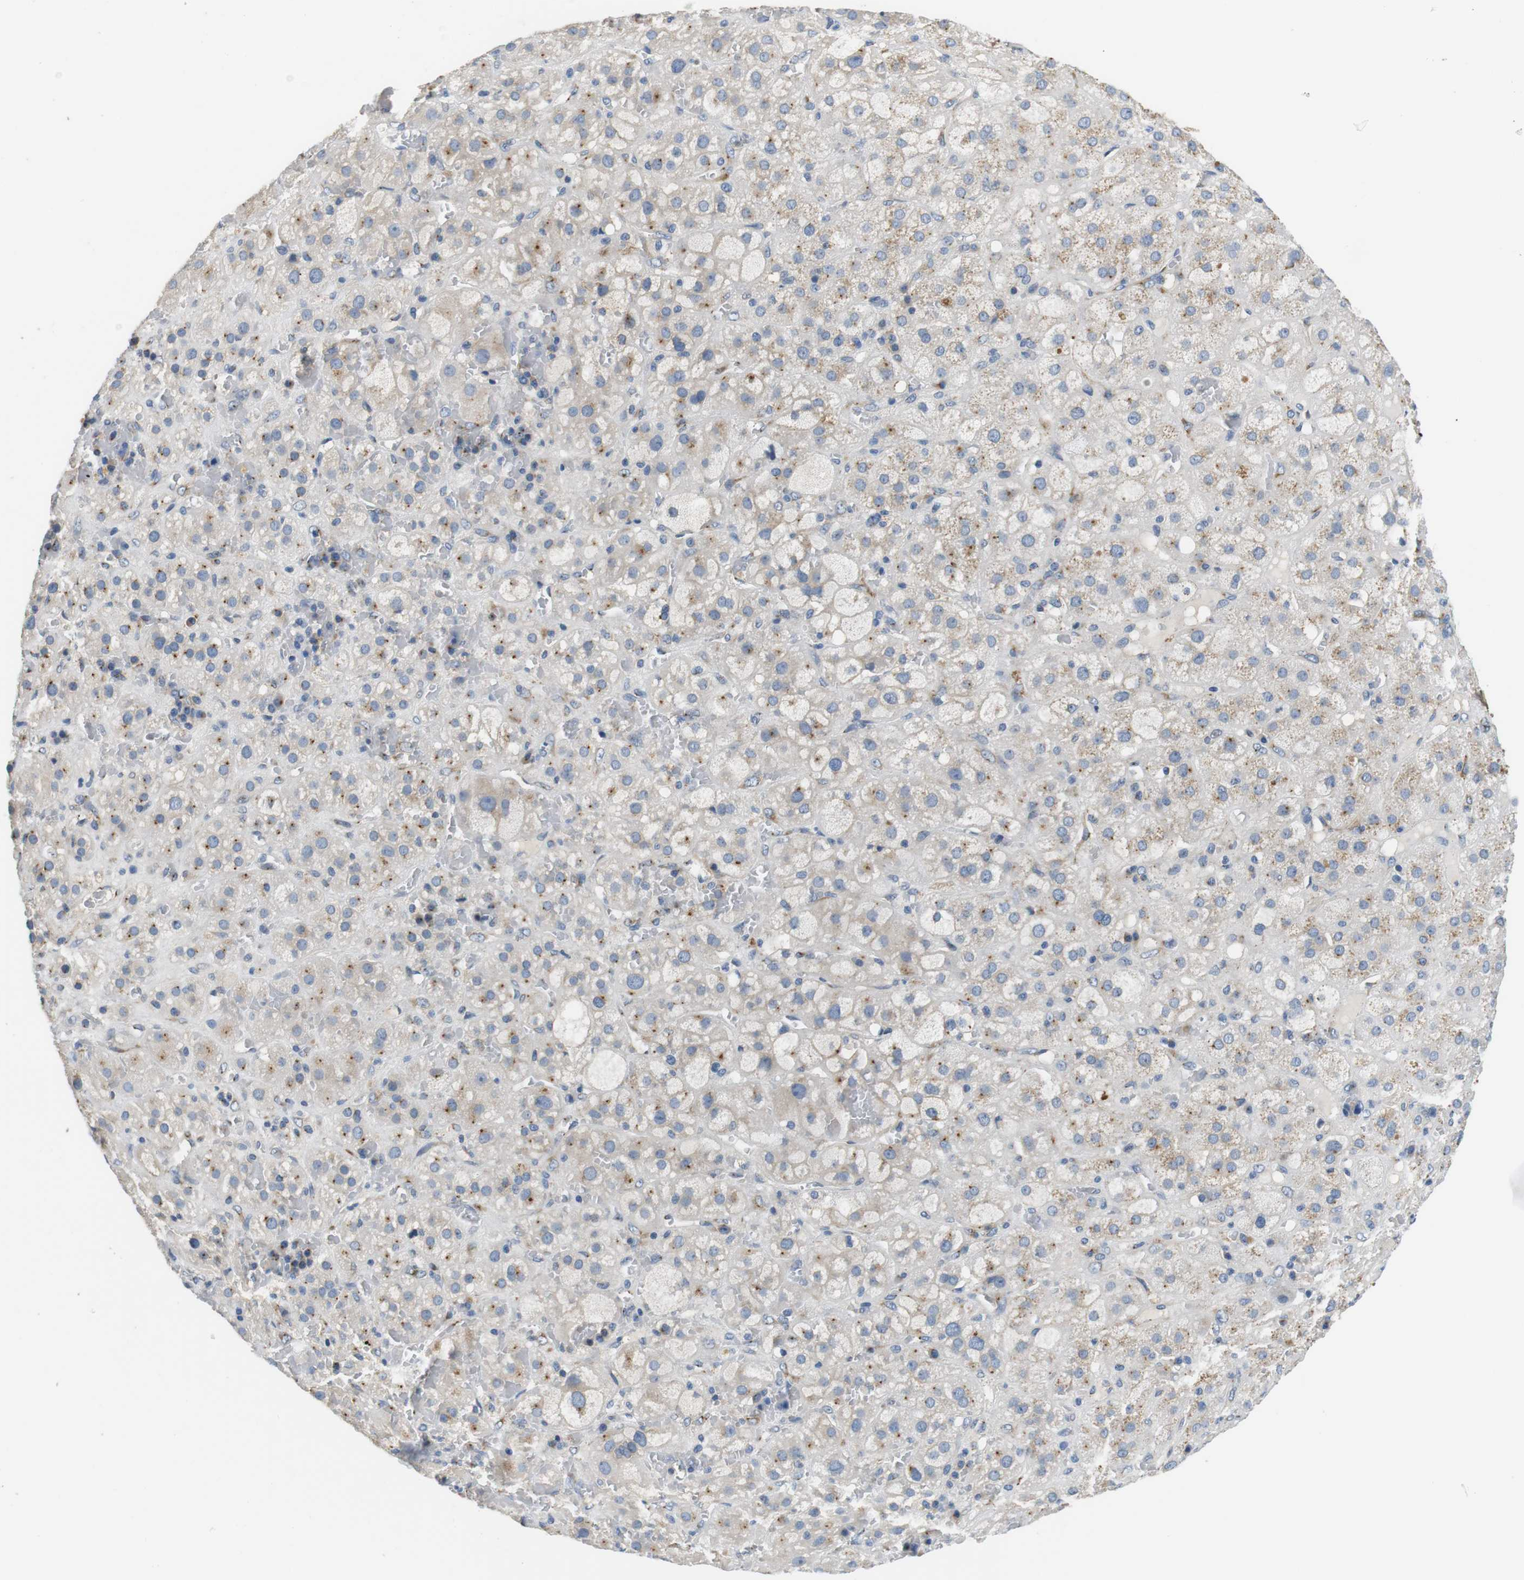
{"staining": {"intensity": "moderate", "quantity": "<25%", "location": "cytoplasmic/membranous"}, "tissue": "adrenal gland", "cell_type": "Glandular cells", "image_type": "normal", "snomed": [{"axis": "morphology", "description": "Normal tissue, NOS"}, {"axis": "topography", "description": "Adrenal gland"}], "caption": "High-magnification brightfield microscopy of unremarkable adrenal gland stained with DAB (brown) and counterstained with hematoxylin (blue). glandular cells exhibit moderate cytoplasmic/membranous expression is appreciated in approximately<25% of cells.", "gene": "UNC5CL", "patient": {"sex": "female", "age": 47}}